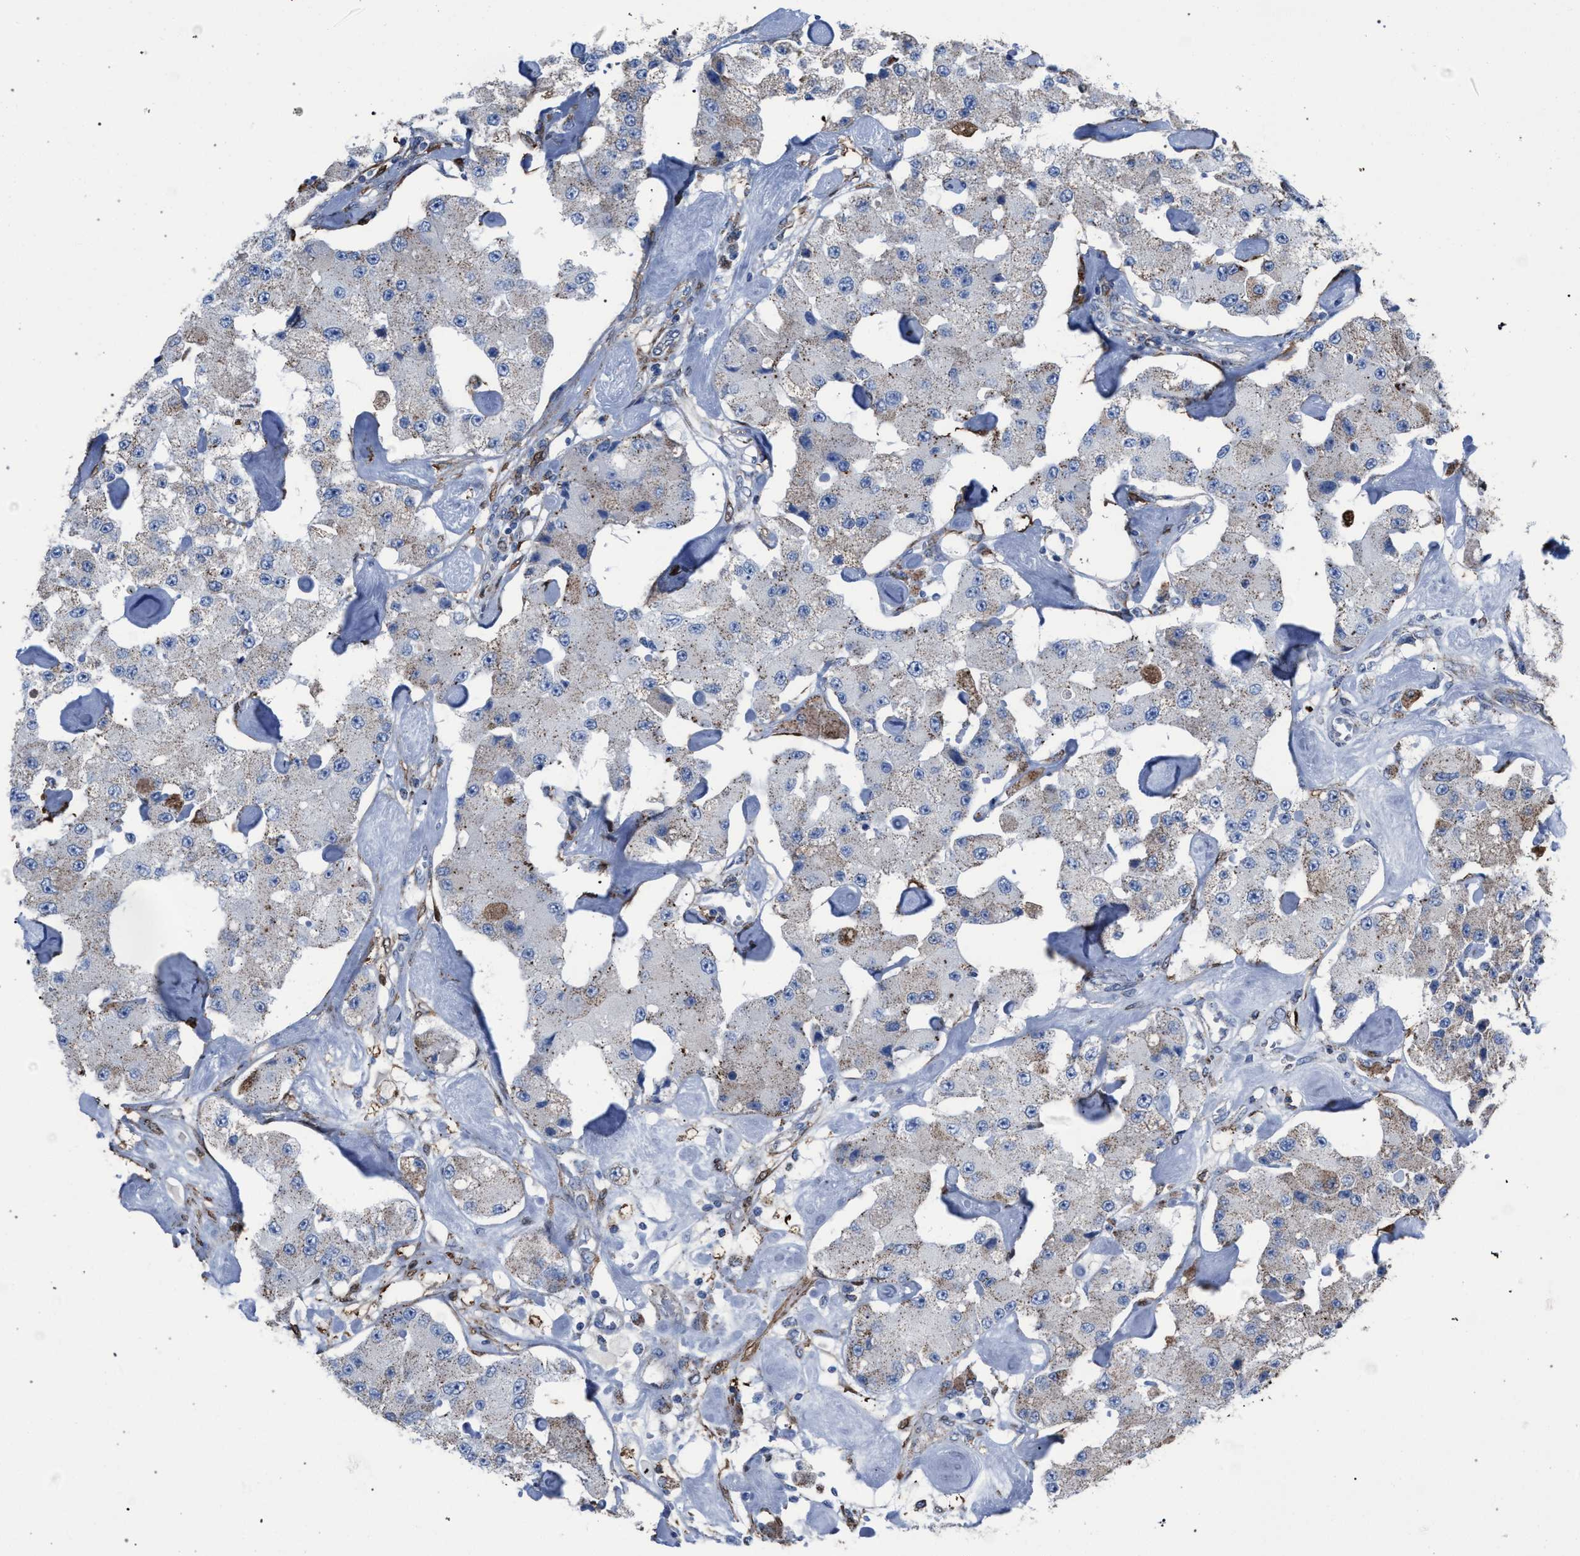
{"staining": {"intensity": "negative", "quantity": "none", "location": "none"}, "tissue": "carcinoid", "cell_type": "Tumor cells", "image_type": "cancer", "snomed": [{"axis": "morphology", "description": "Carcinoid, malignant, NOS"}, {"axis": "topography", "description": "Pancreas"}], "caption": "Tumor cells are negative for brown protein staining in carcinoid.", "gene": "HSD17B4", "patient": {"sex": "male", "age": 41}}